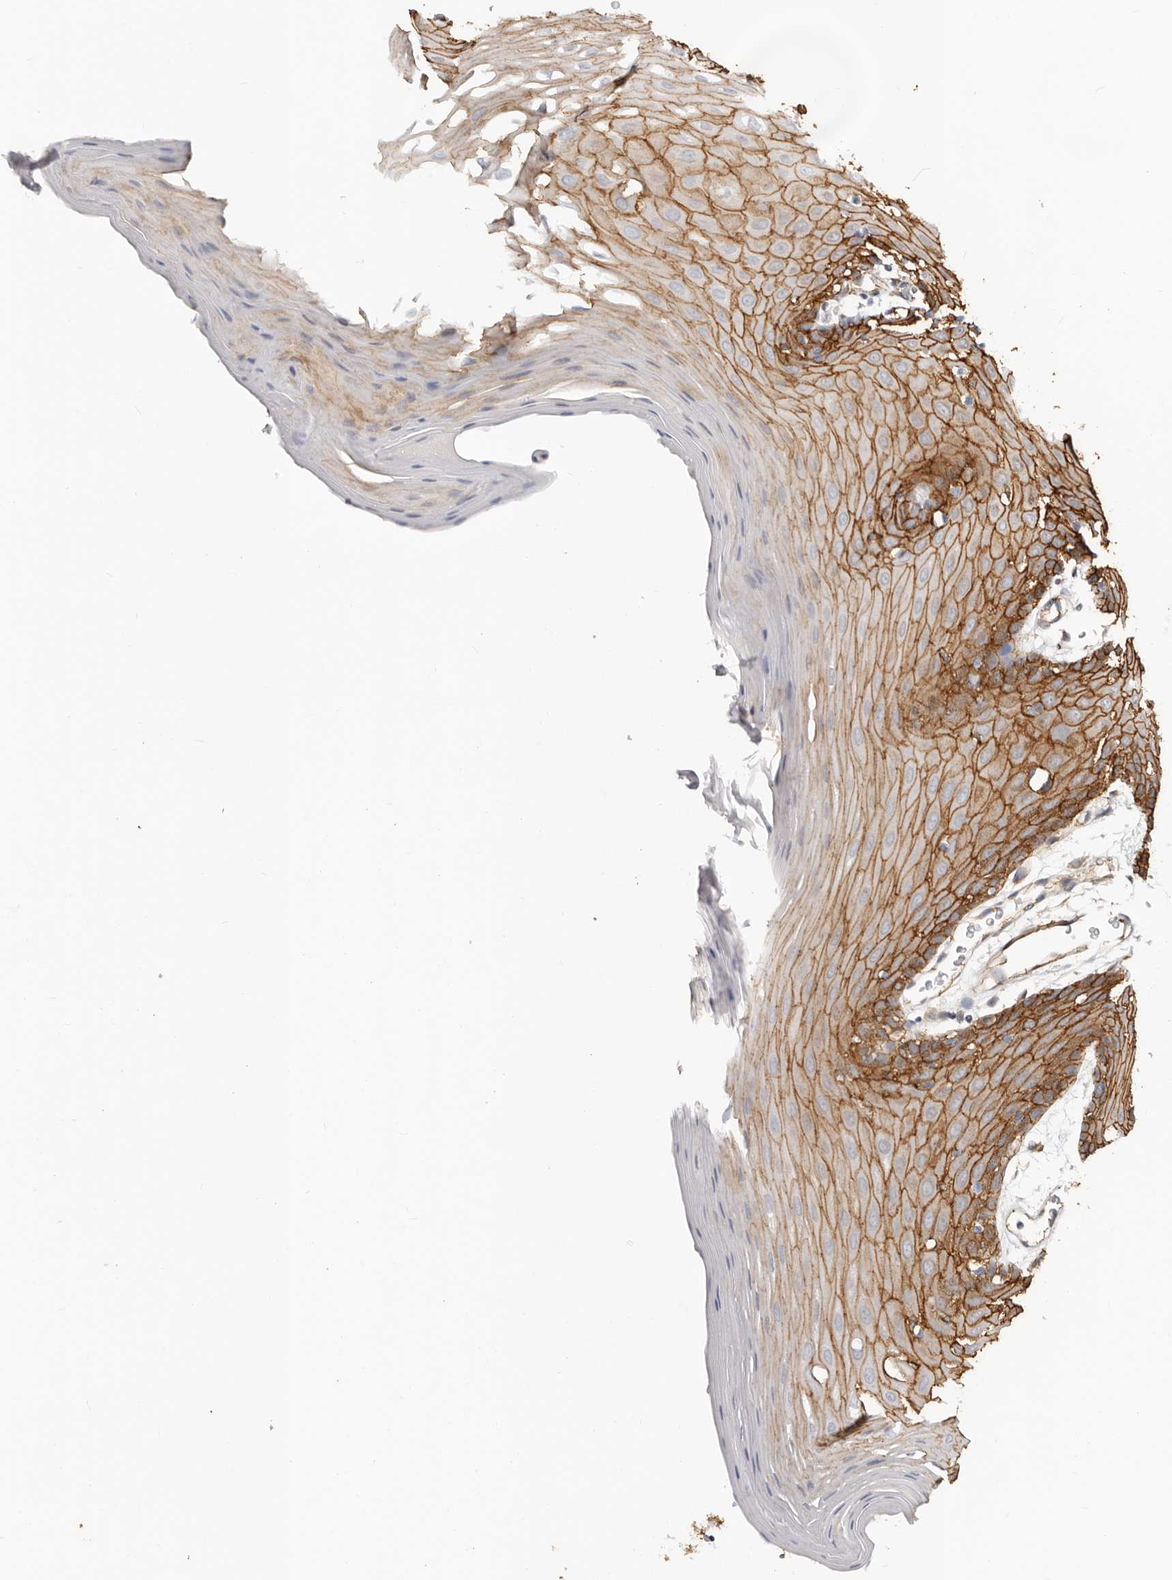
{"staining": {"intensity": "strong", "quantity": ">75%", "location": "cytoplasmic/membranous"}, "tissue": "oral mucosa", "cell_type": "Squamous epithelial cells", "image_type": "normal", "snomed": [{"axis": "morphology", "description": "Normal tissue, NOS"}, {"axis": "morphology", "description": "Squamous cell carcinoma, NOS"}, {"axis": "topography", "description": "Skeletal muscle"}, {"axis": "topography", "description": "Oral tissue"}, {"axis": "topography", "description": "Salivary gland"}, {"axis": "topography", "description": "Head-Neck"}], "caption": "Strong cytoplasmic/membranous staining is appreciated in about >75% of squamous epithelial cells in unremarkable oral mucosa. Nuclei are stained in blue.", "gene": "CTNNB1", "patient": {"sex": "male", "age": 54}}